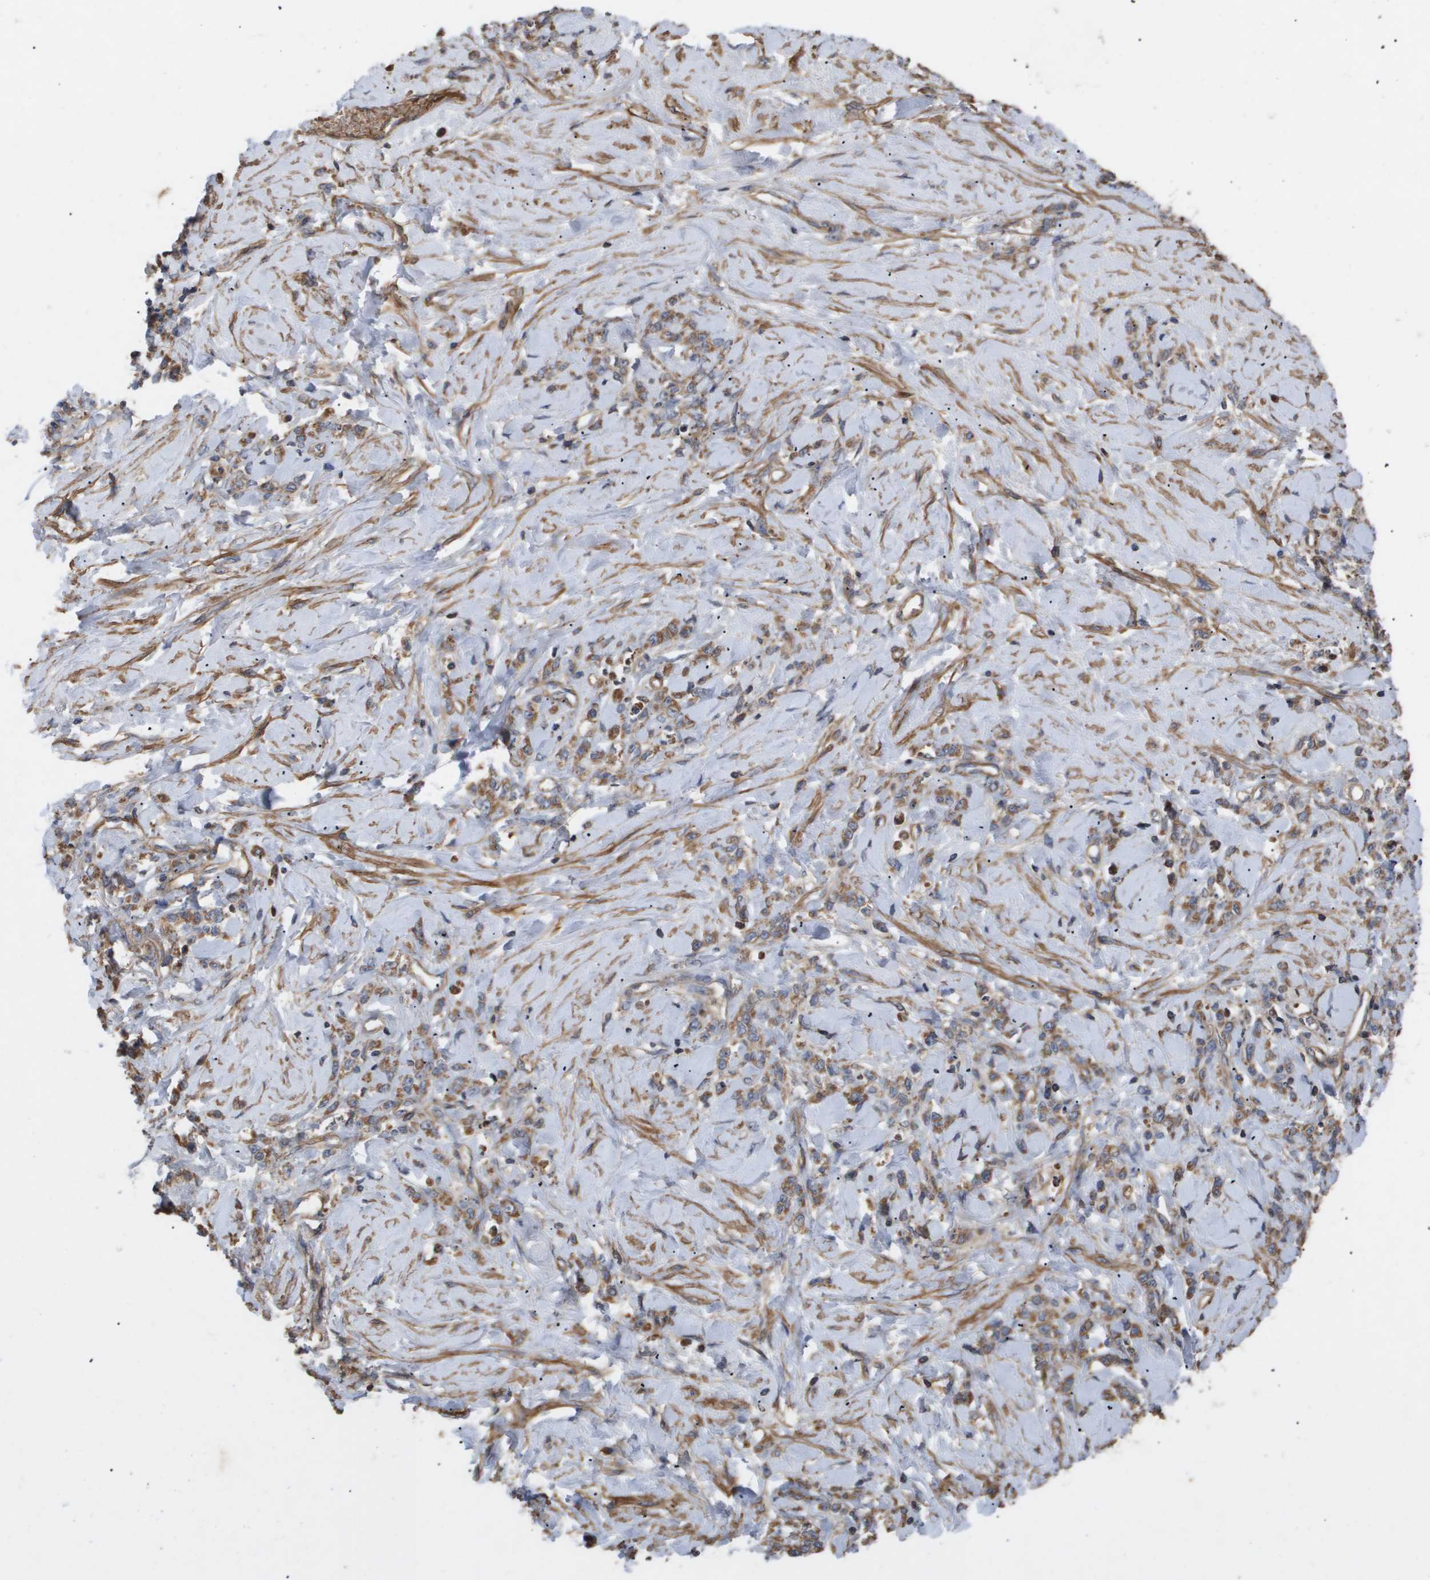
{"staining": {"intensity": "moderate", "quantity": ">75%", "location": "cytoplasmic/membranous"}, "tissue": "stomach cancer", "cell_type": "Tumor cells", "image_type": "cancer", "snomed": [{"axis": "morphology", "description": "Adenocarcinoma, NOS"}, {"axis": "topography", "description": "Stomach"}], "caption": "Protein expression by immunohistochemistry exhibits moderate cytoplasmic/membranous expression in approximately >75% of tumor cells in stomach adenocarcinoma. The staining was performed using DAB to visualize the protein expression in brown, while the nuclei were stained in blue with hematoxylin (Magnification: 20x).", "gene": "TNS1", "patient": {"sex": "male", "age": 82}}